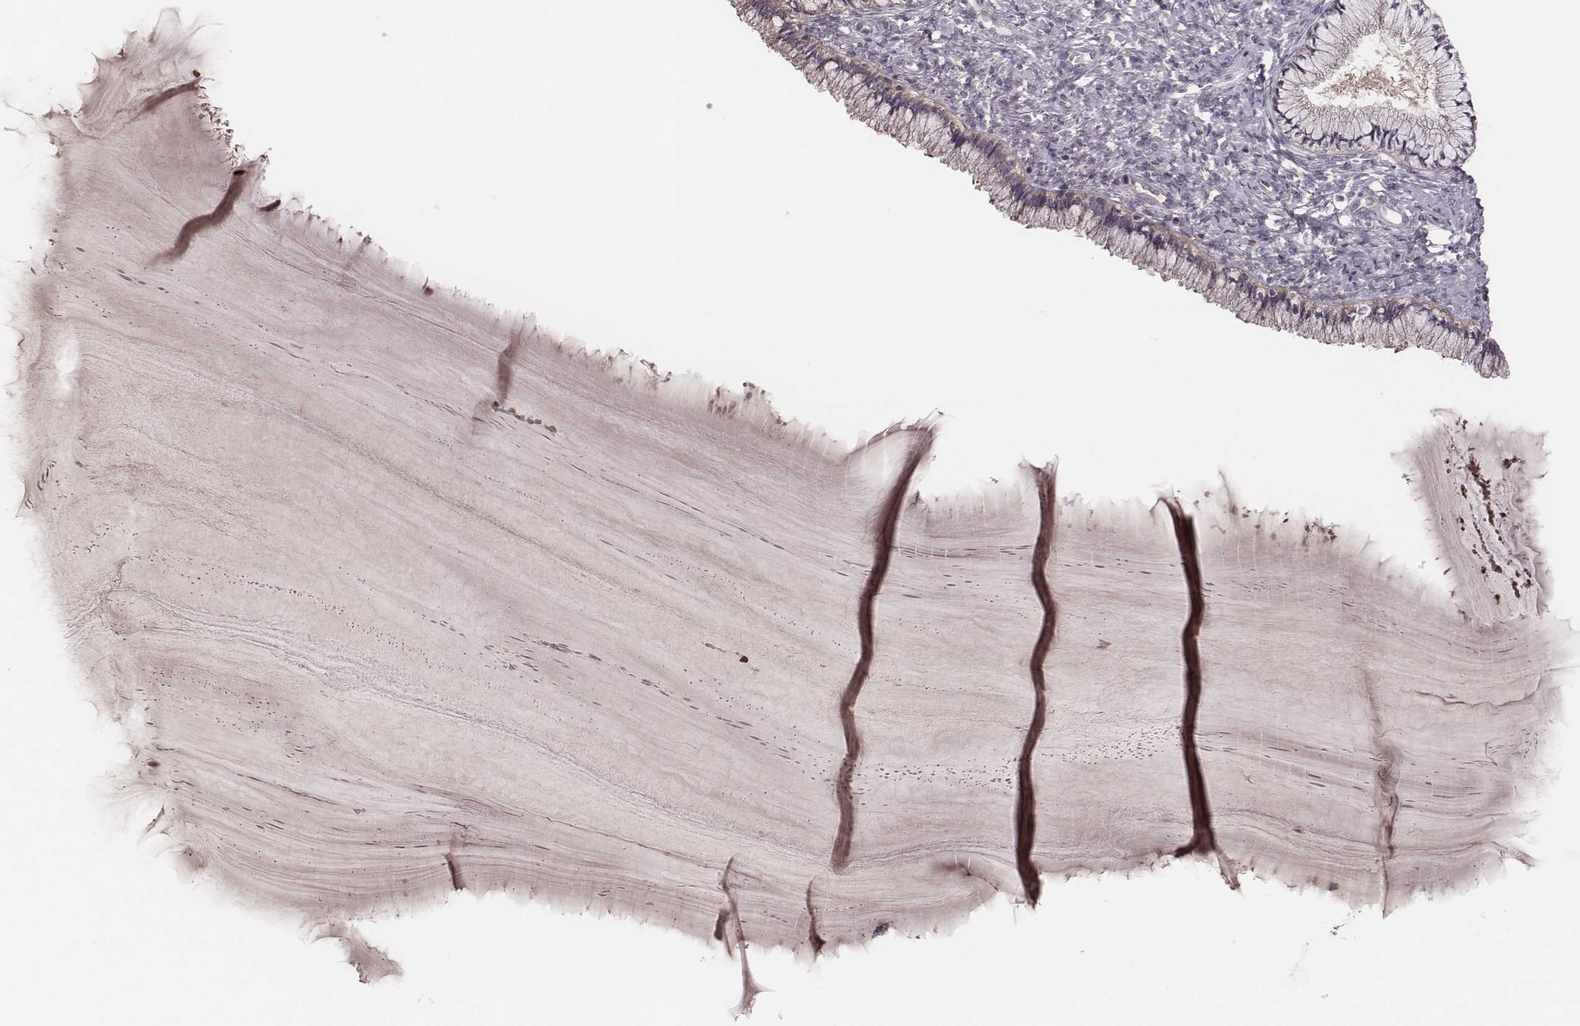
{"staining": {"intensity": "weak", "quantity": ">75%", "location": "cytoplasmic/membranous"}, "tissue": "cervix", "cell_type": "Glandular cells", "image_type": "normal", "snomed": [{"axis": "morphology", "description": "Normal tissue, NOS"}, {"axis": "topography", "description": "Cervix"}], "caption": "An immunohistochemistry (IHC) image of normal tissue is shown. Protein staining in brown highlights weak cytoplasmic/membranous positivity in cervix within glandular cells.", "gene": "P2RX5", "patient": {"sex": "female", "age": 37}}